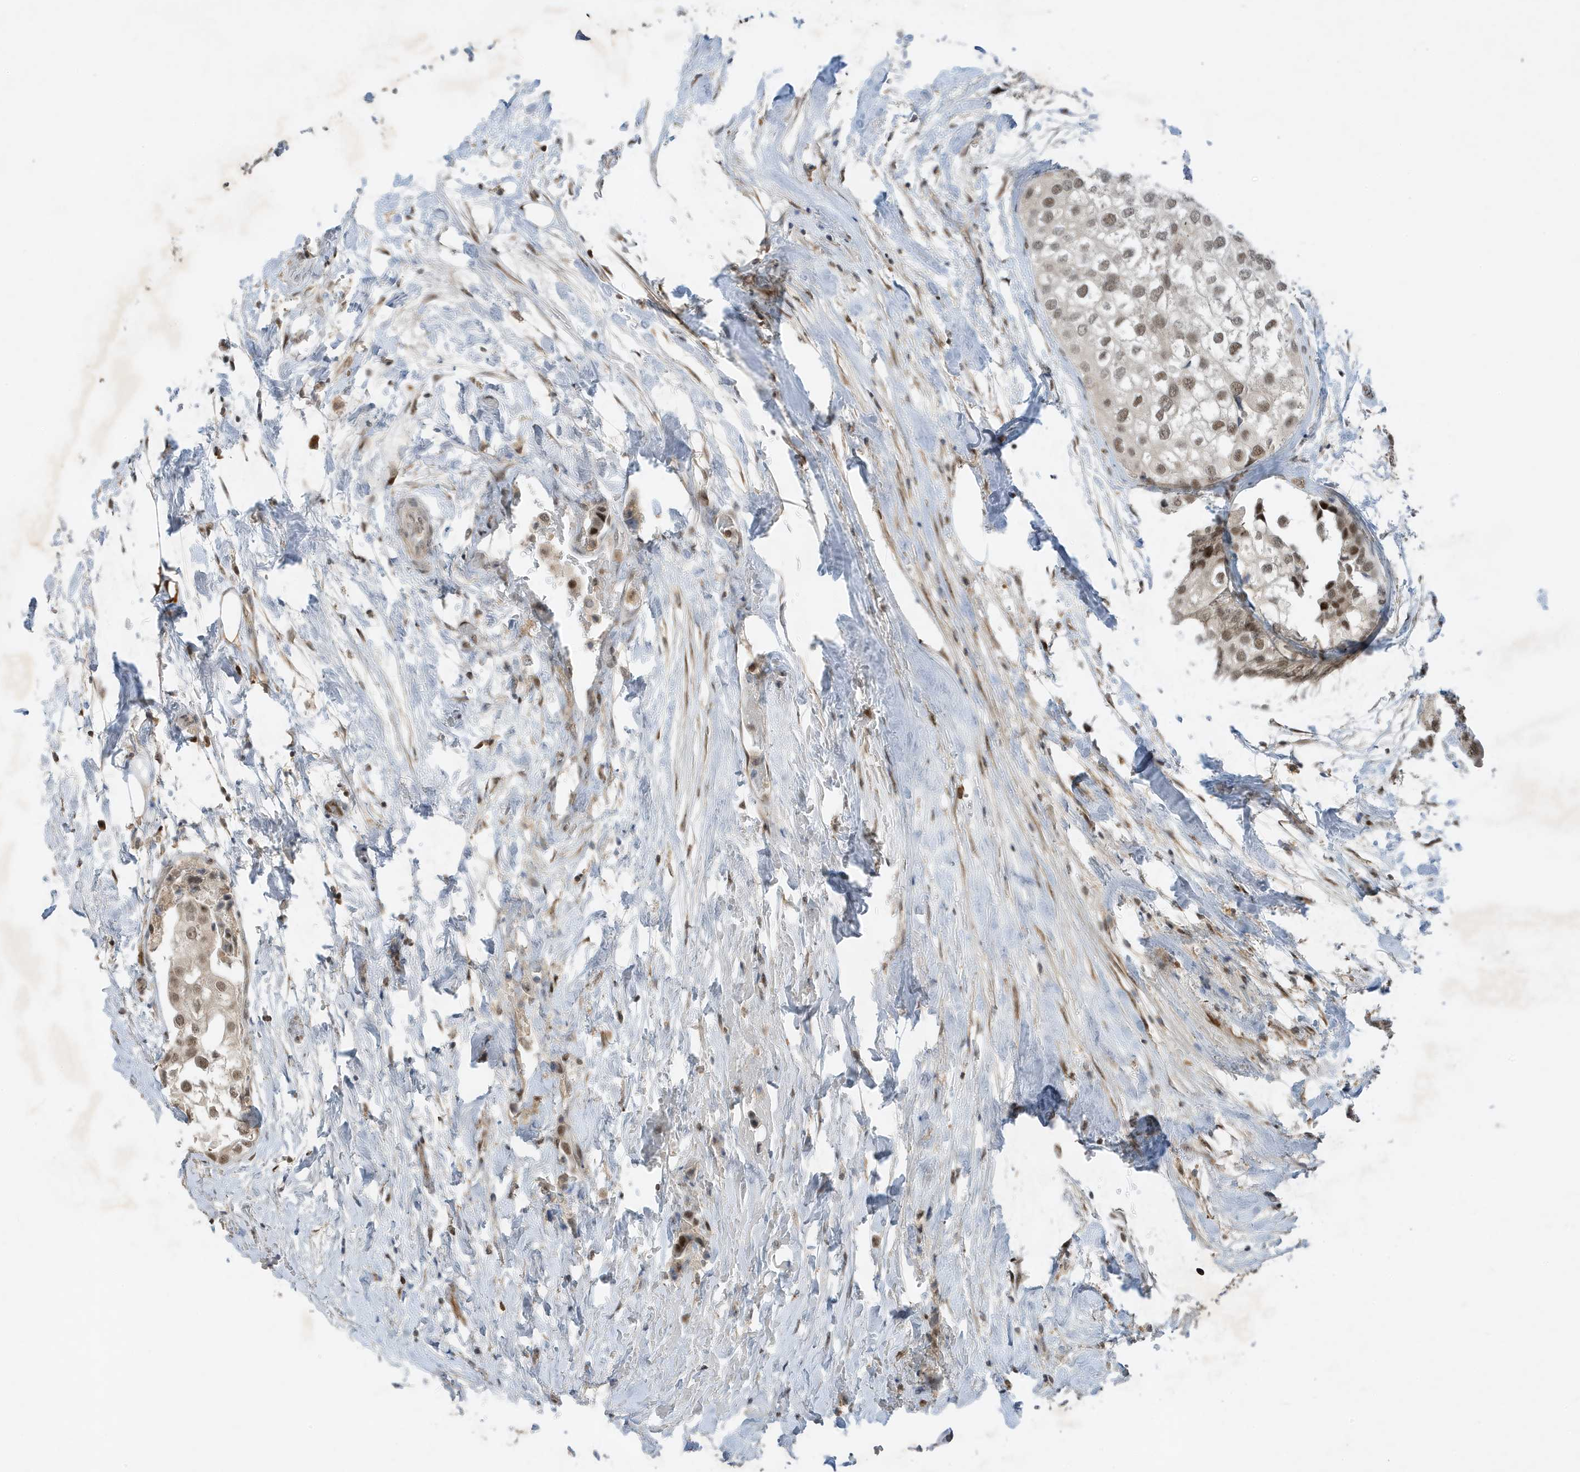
{"staining": {"intensity": "weak", "quantity": ">75%", "location": "nuclear"}, "tissue": "urothelial cancer", "cell_type": "Tumor cells", "image_type": "cancer", "snomed": [{"axis": "morphology", "description": "Urothelial carcinoma, High grade"}, {"axis": "topography", "description": "Urinary bladder"}], "caption": "This photomicrograph exhibits immunohistochemistry (IHC) staining of human high-grade urothelial carcinoma, with low weak nuclear positivity in approximately >75% of tumor cells.", "gene": "MAST3", "patient": {"sex": "male", "age": 64}}